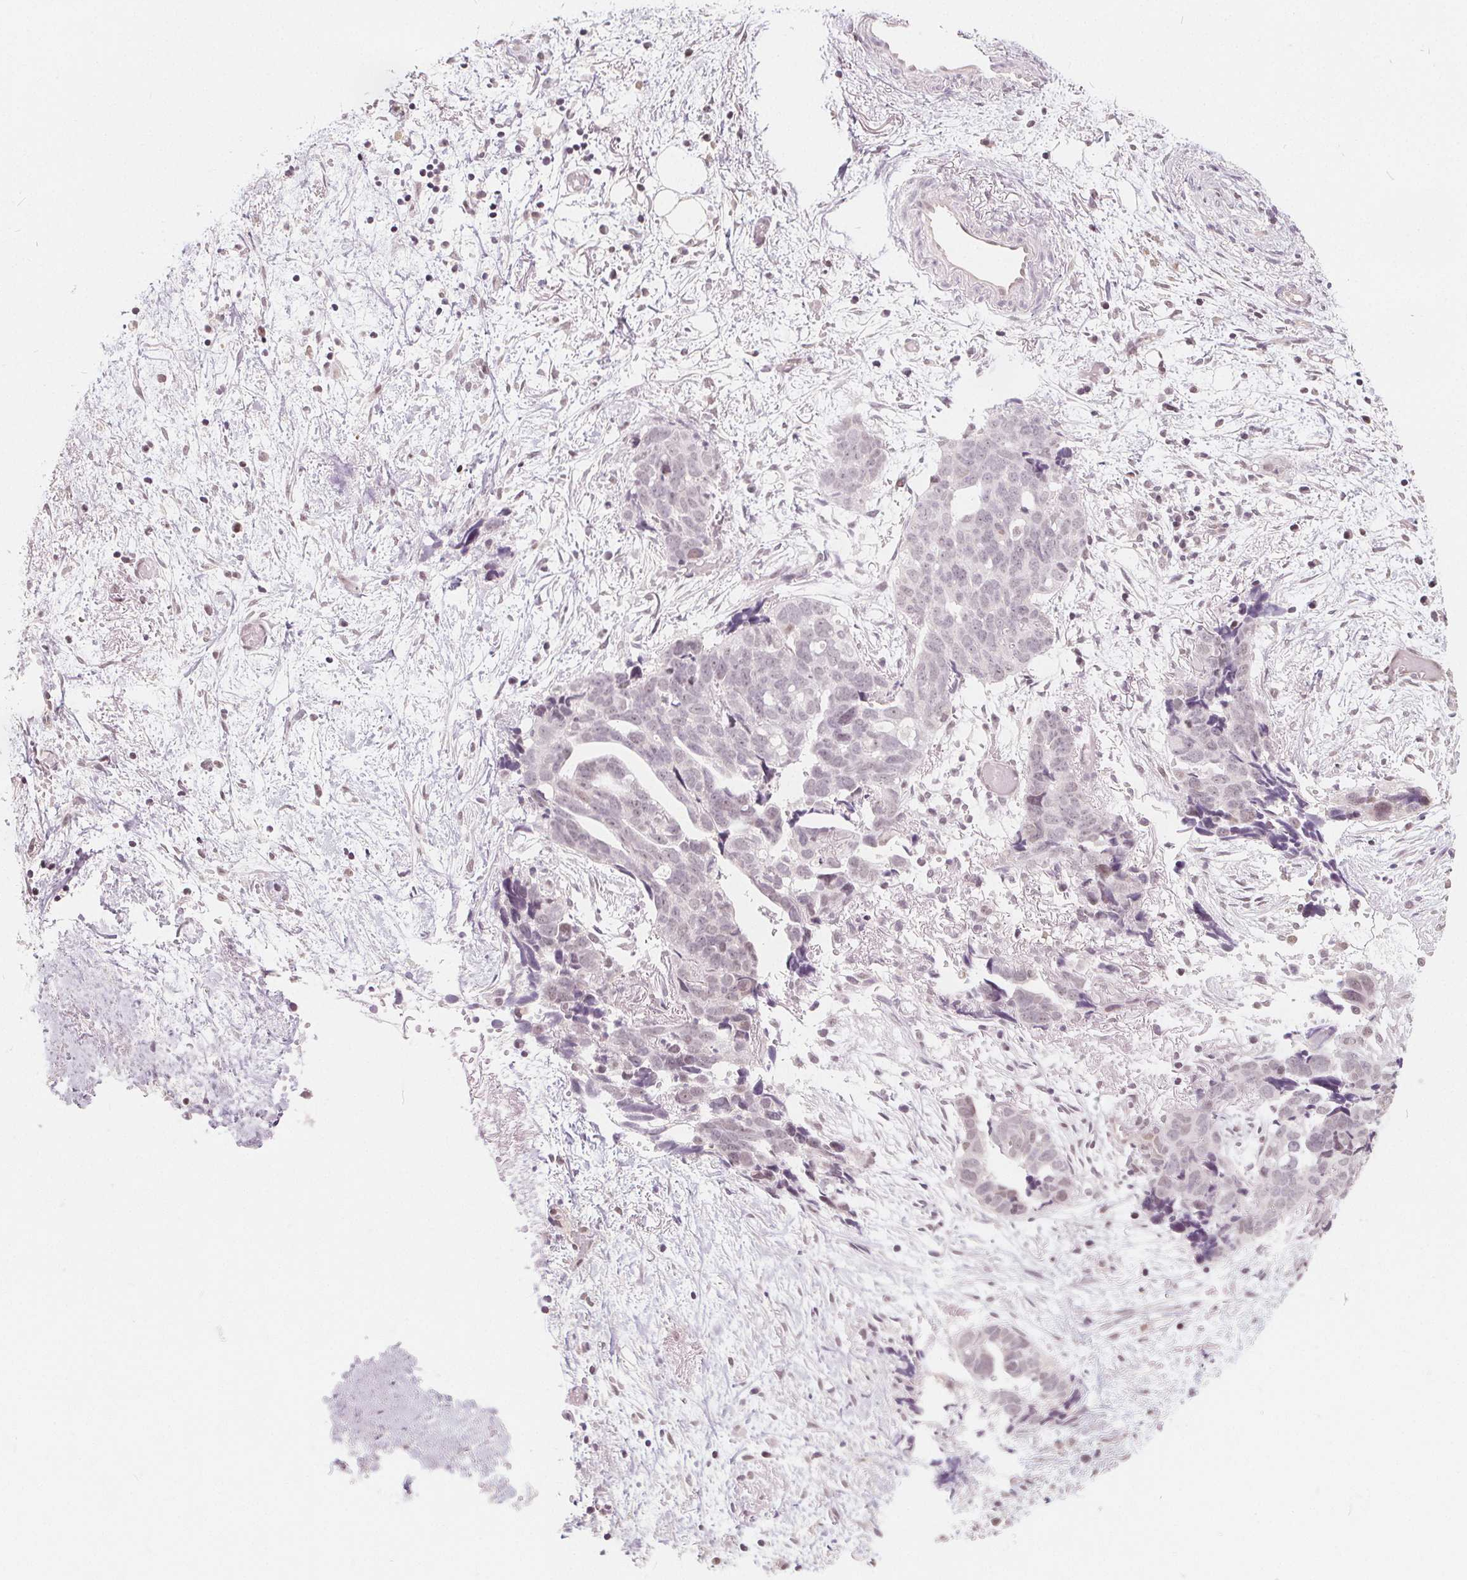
{"staining": {"intensity": "negative", "quantity": "none", "location": "none"}, "tissue": "ovarian cancer", "cell_type": "Tumor cells", "image_type": "cancer", "snomed": [{"axis": "morphology", "description": "Cystadenocarcinoma, serous, NOS"}, {"axis": "topography", "description": "Ovary"}], "caption": "Tumor cells are negative for brown protein staining in serous cystadenocarcinoma (ovarian).", "gene": "NUP210L", "patient": {"sex": "female", "age": 69}}